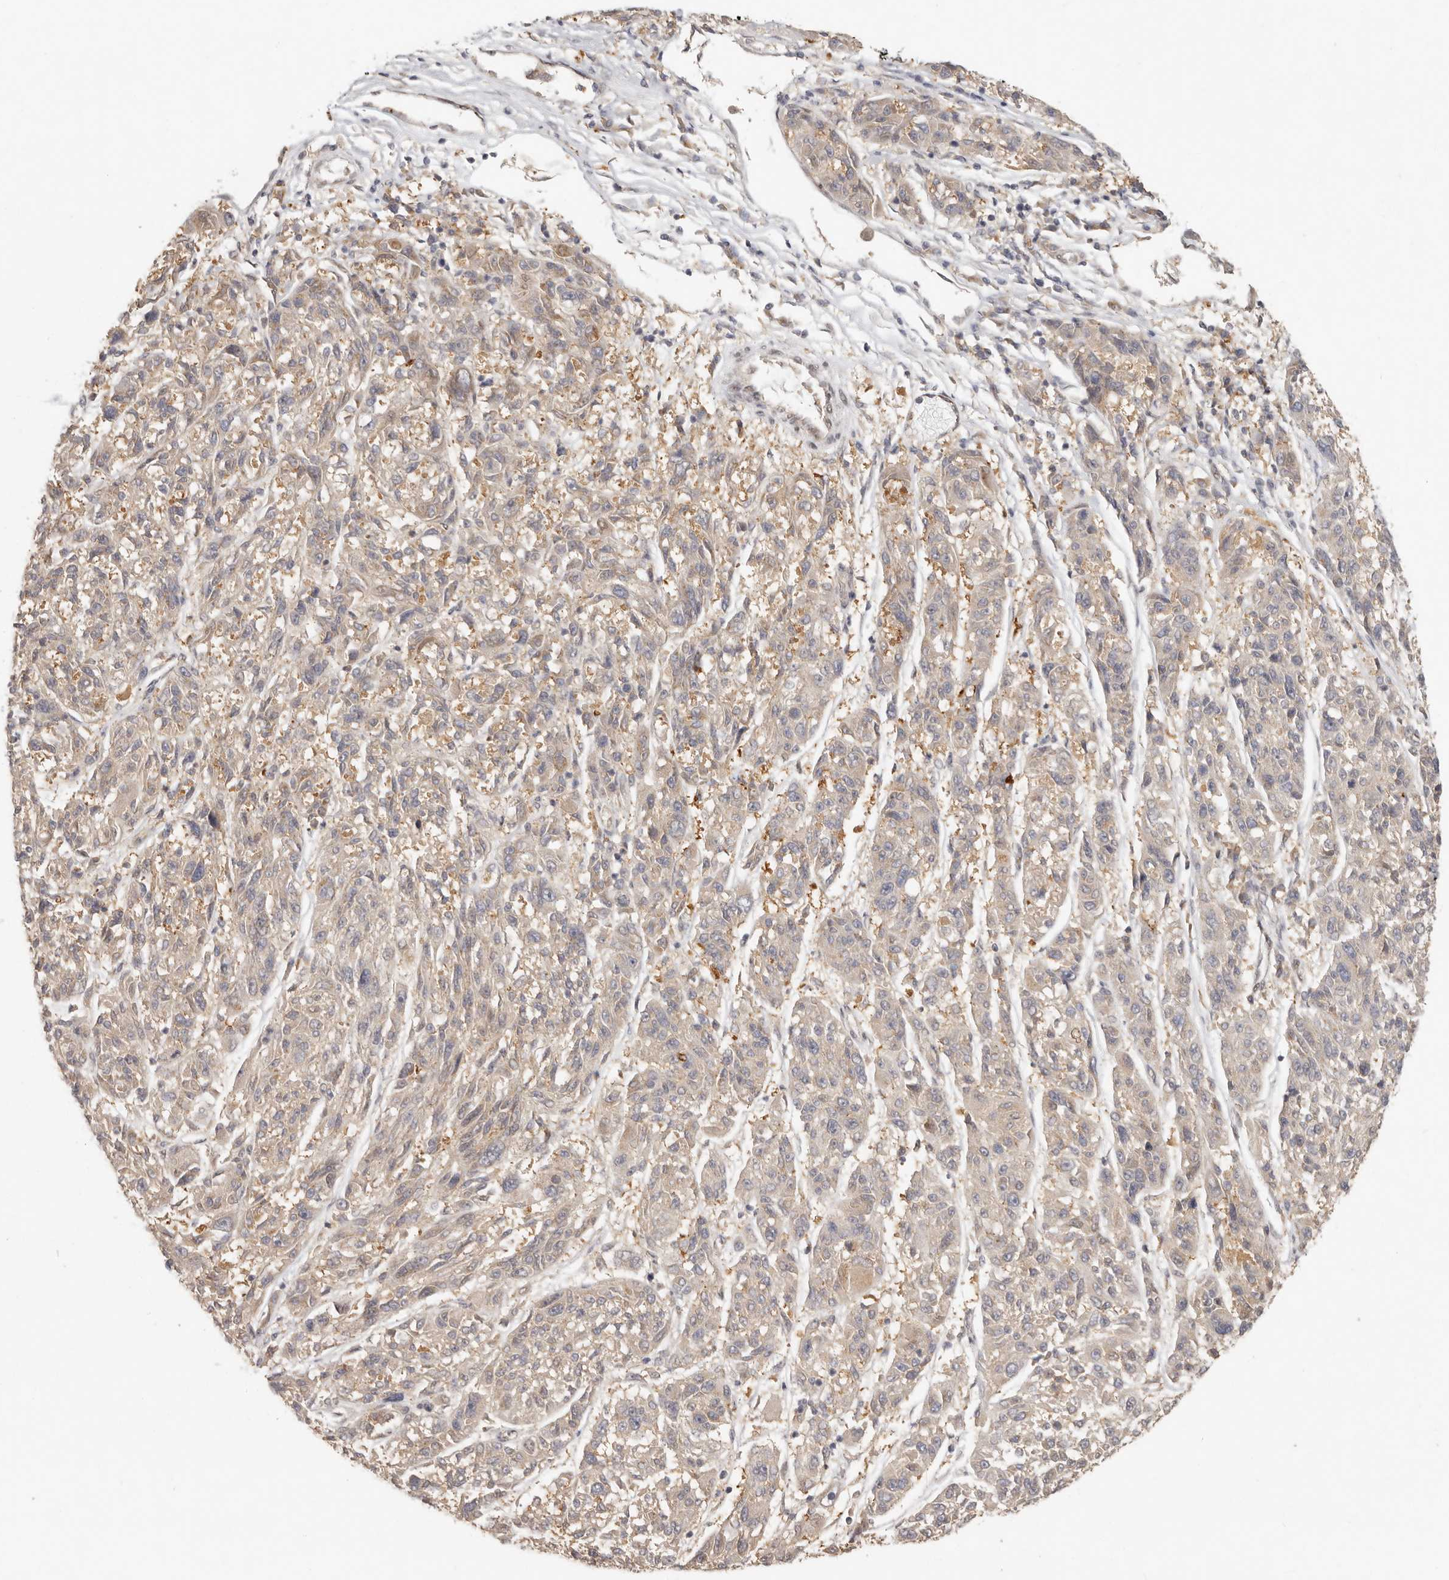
{"staining": {"intensity": "negative", "quantity": "none", "location": "none"}, "tissue": "melanoma", "cell_type": "Tumor cells", "image_type": "cancer", "snomed": [{"axis": "morphology", "description": "Malignant melanoma, NOS"}, {"axis": "topography", "description": "Skin"}], "caption": "Melanoma was stained to show a protein in brown. There is no significant expression in tumor cells. (Brightfield microscopy of DAB (3,3'-diaminobenzidine) immunohistochemistry (IHC) at high magnification).", "gene": "LRRC75A", "patient": {"sex": "male", "age": 53}}